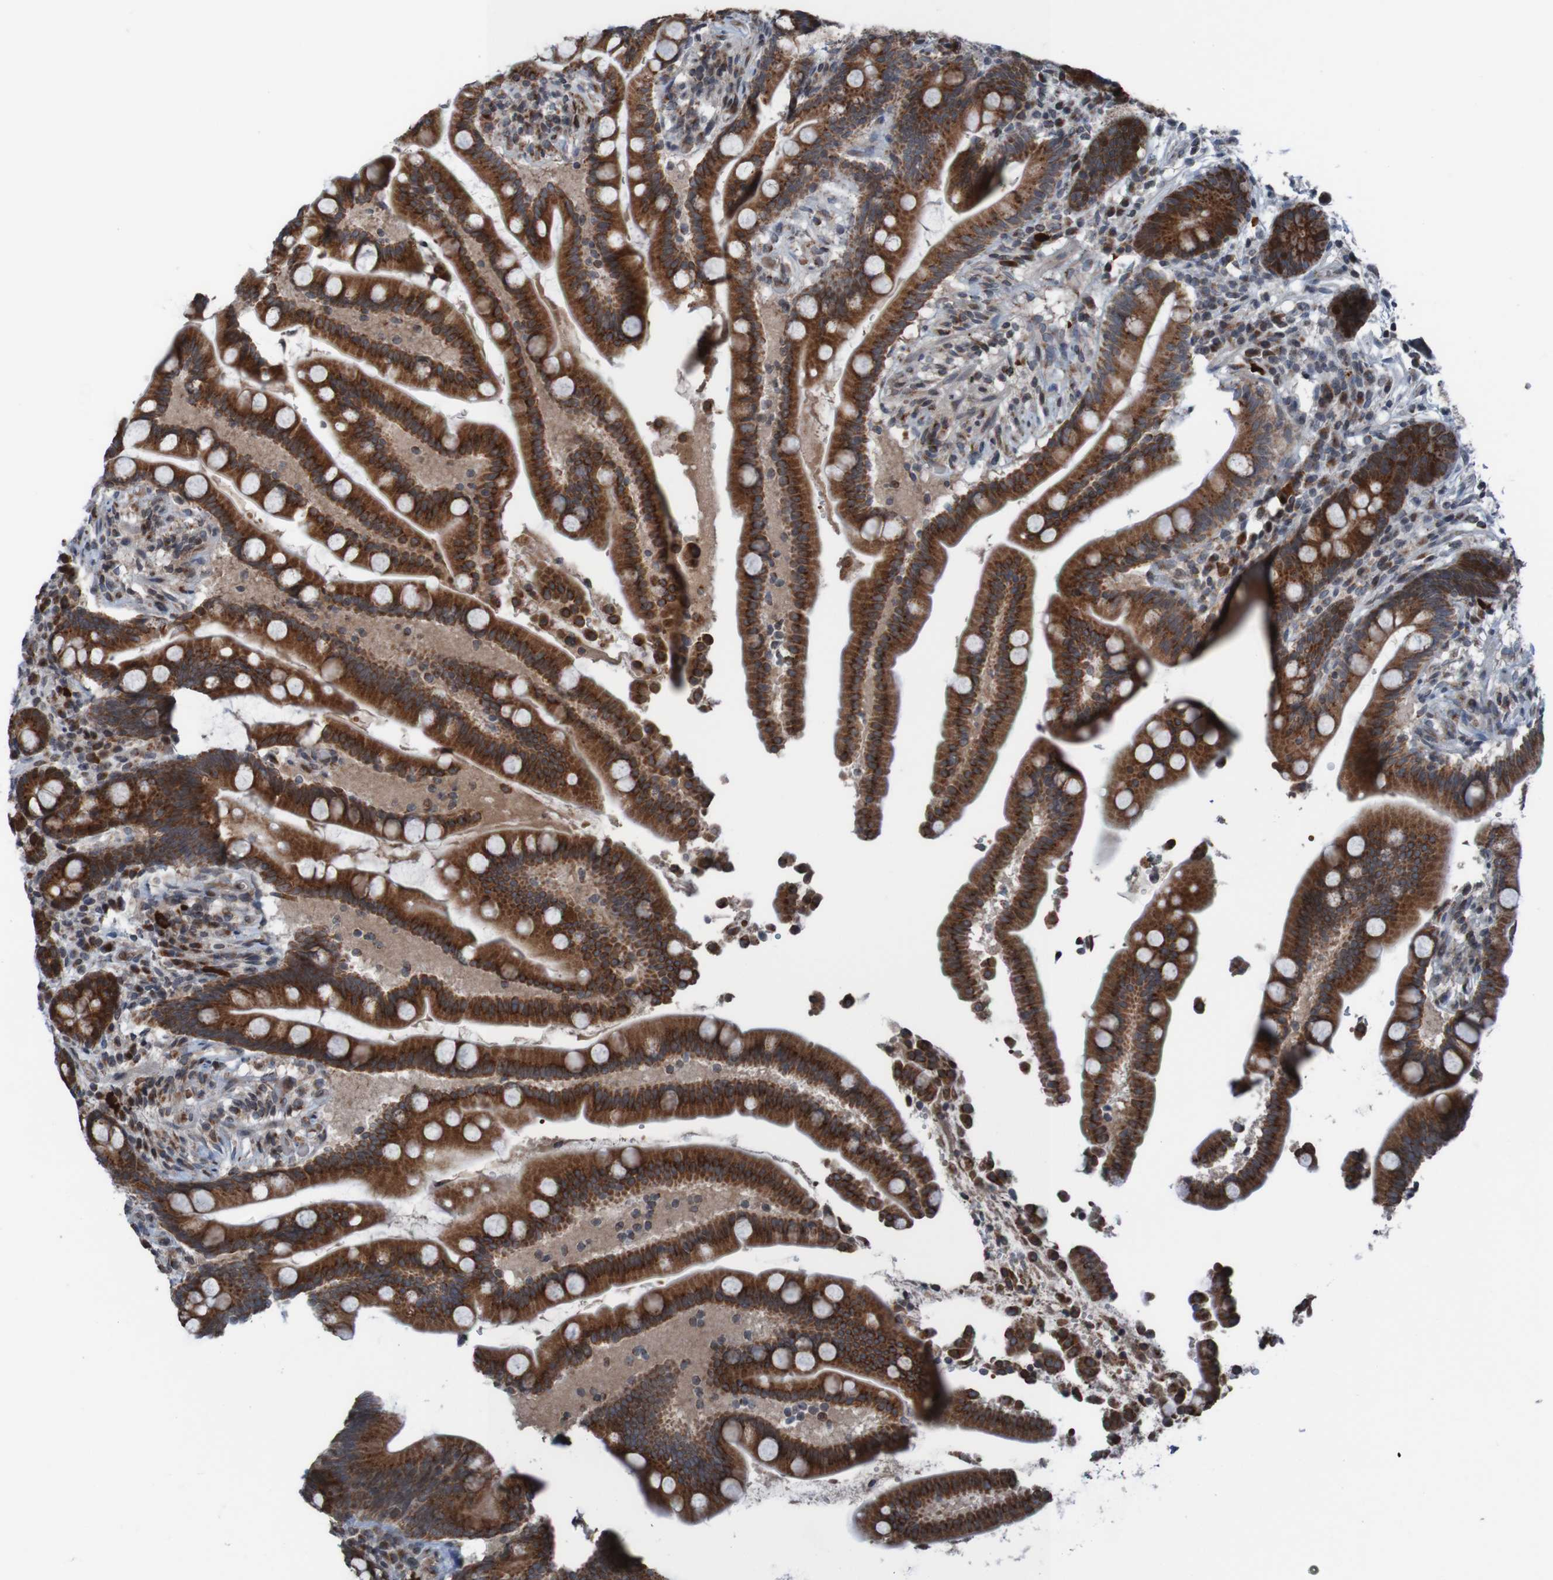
{"staining": {"intensity": "weak", "quantity": ">75%", "location": "cytoplasmic/membranous"}, "tissue": "colon", "cell_type": "Endothelial cells", "image_type": "normal", "snomed": [{"axis": "morphology", "description": "Normal tissue, NOS"}, {"axis": "topography", "description": "Colon"}], "caption": "Protein staining shows weak cytoplasmic/membranous staining in approximately >75% of endothelial cells in benign colon. The staining was performed using DAB to visualize the protein expression in brown, while the nuclei were stained in blue with hematoxylin (Magnification: 20x).", "gene": "UNG", "patient": {"sex": "male", "age": 73}}